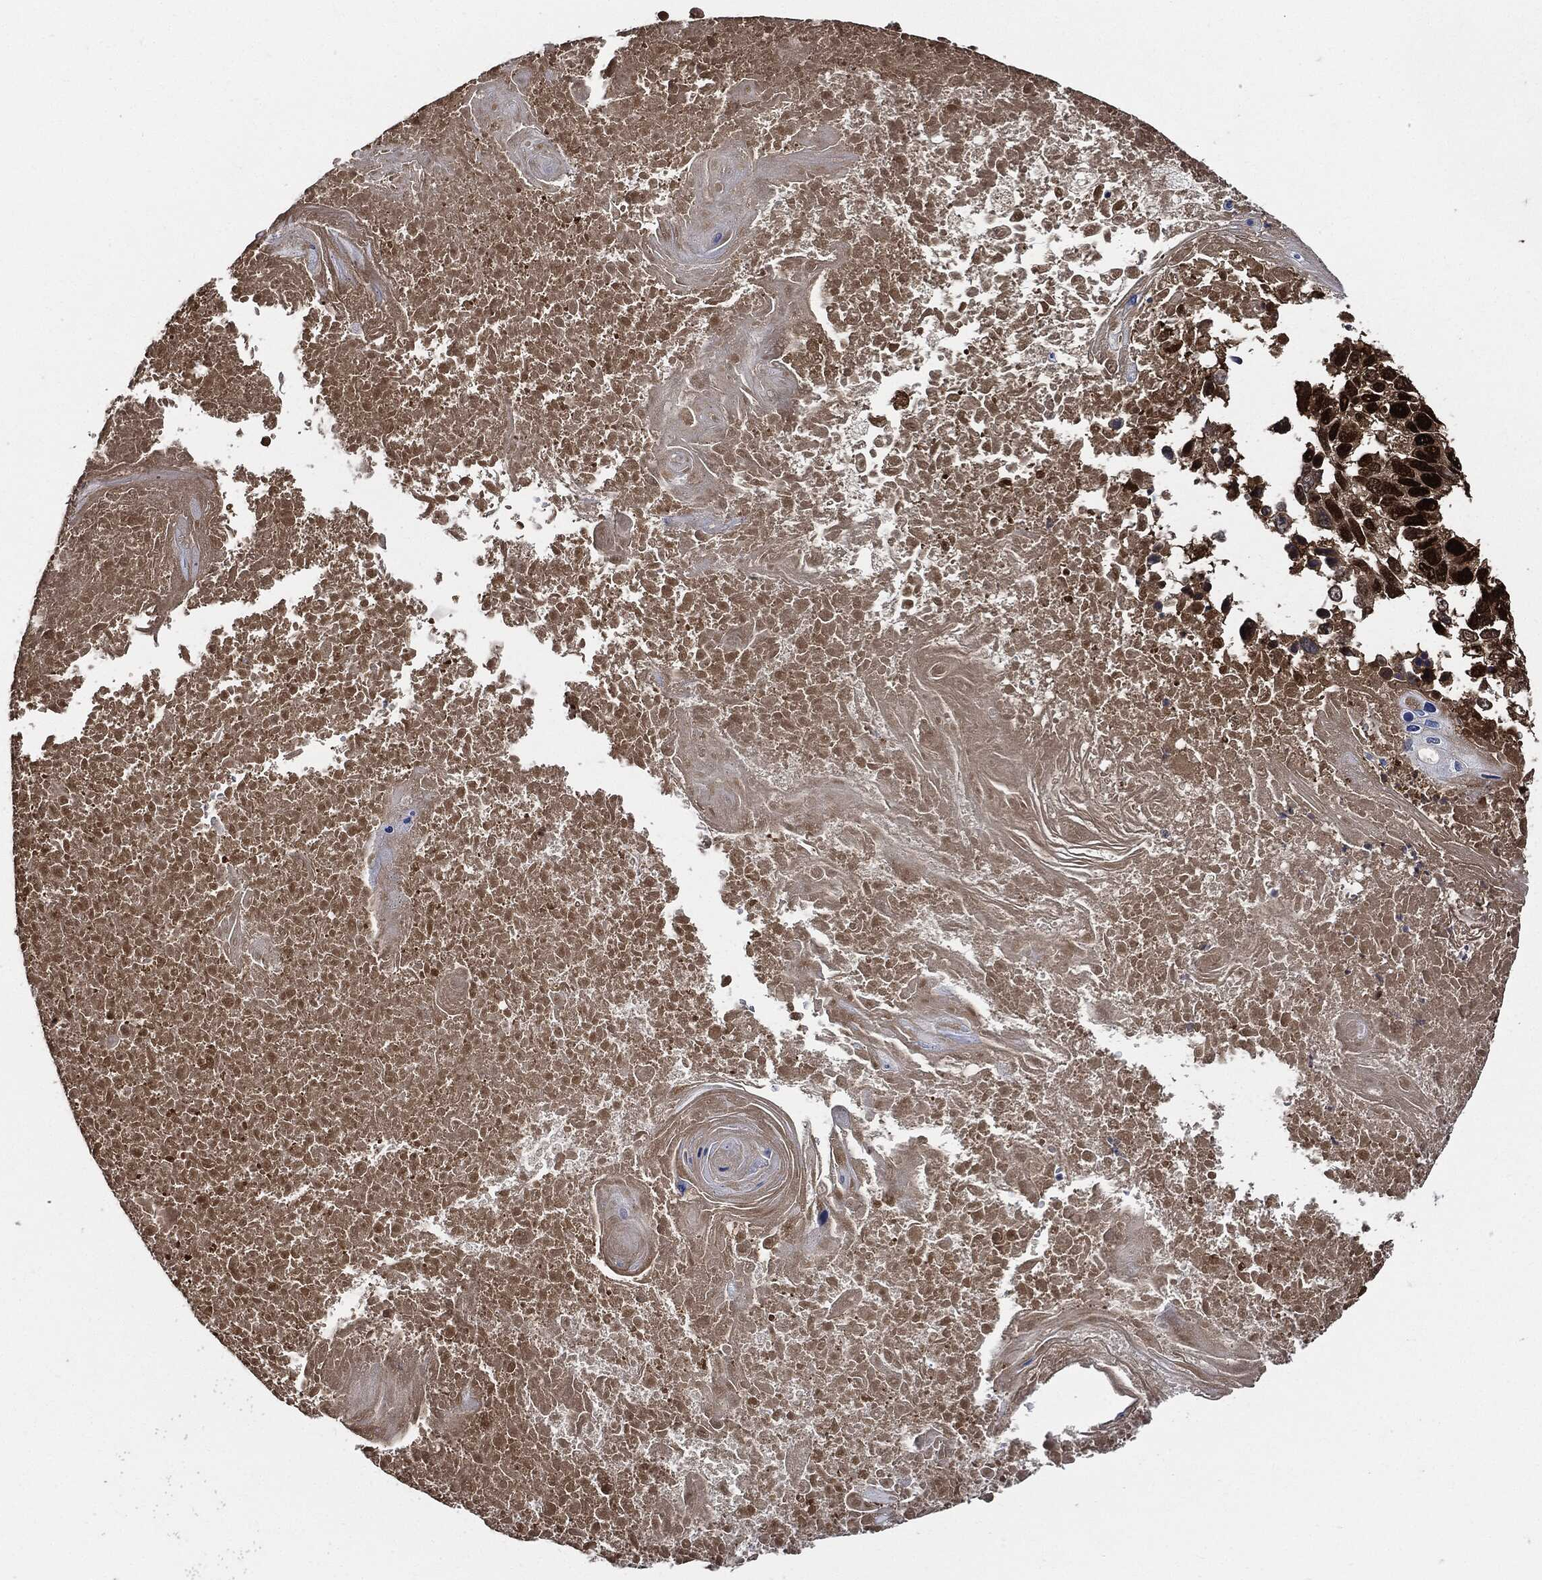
{"staining": {"intensity": "strong", "quantity": ">75%", "location": "nuclear"}, "tissue": "lung cancer", "cell_type": "Tumor cells", "image_type": "cancer", "snomed": [{"axis": "morphology", "description": "Squamous cell carcinoma, NOS"}, {"axis": "topography", "description": "Lung"}], "caption": "High-power microscopy captured an immunohistochemistry (IHC) photomicrograph of lung cancer (squamous cell carcinoma), revealing strong nuclear positivity in about >75% of tumor cells.", "gene": "PCNA", "patient": {"sex": "male", "age": 82}}